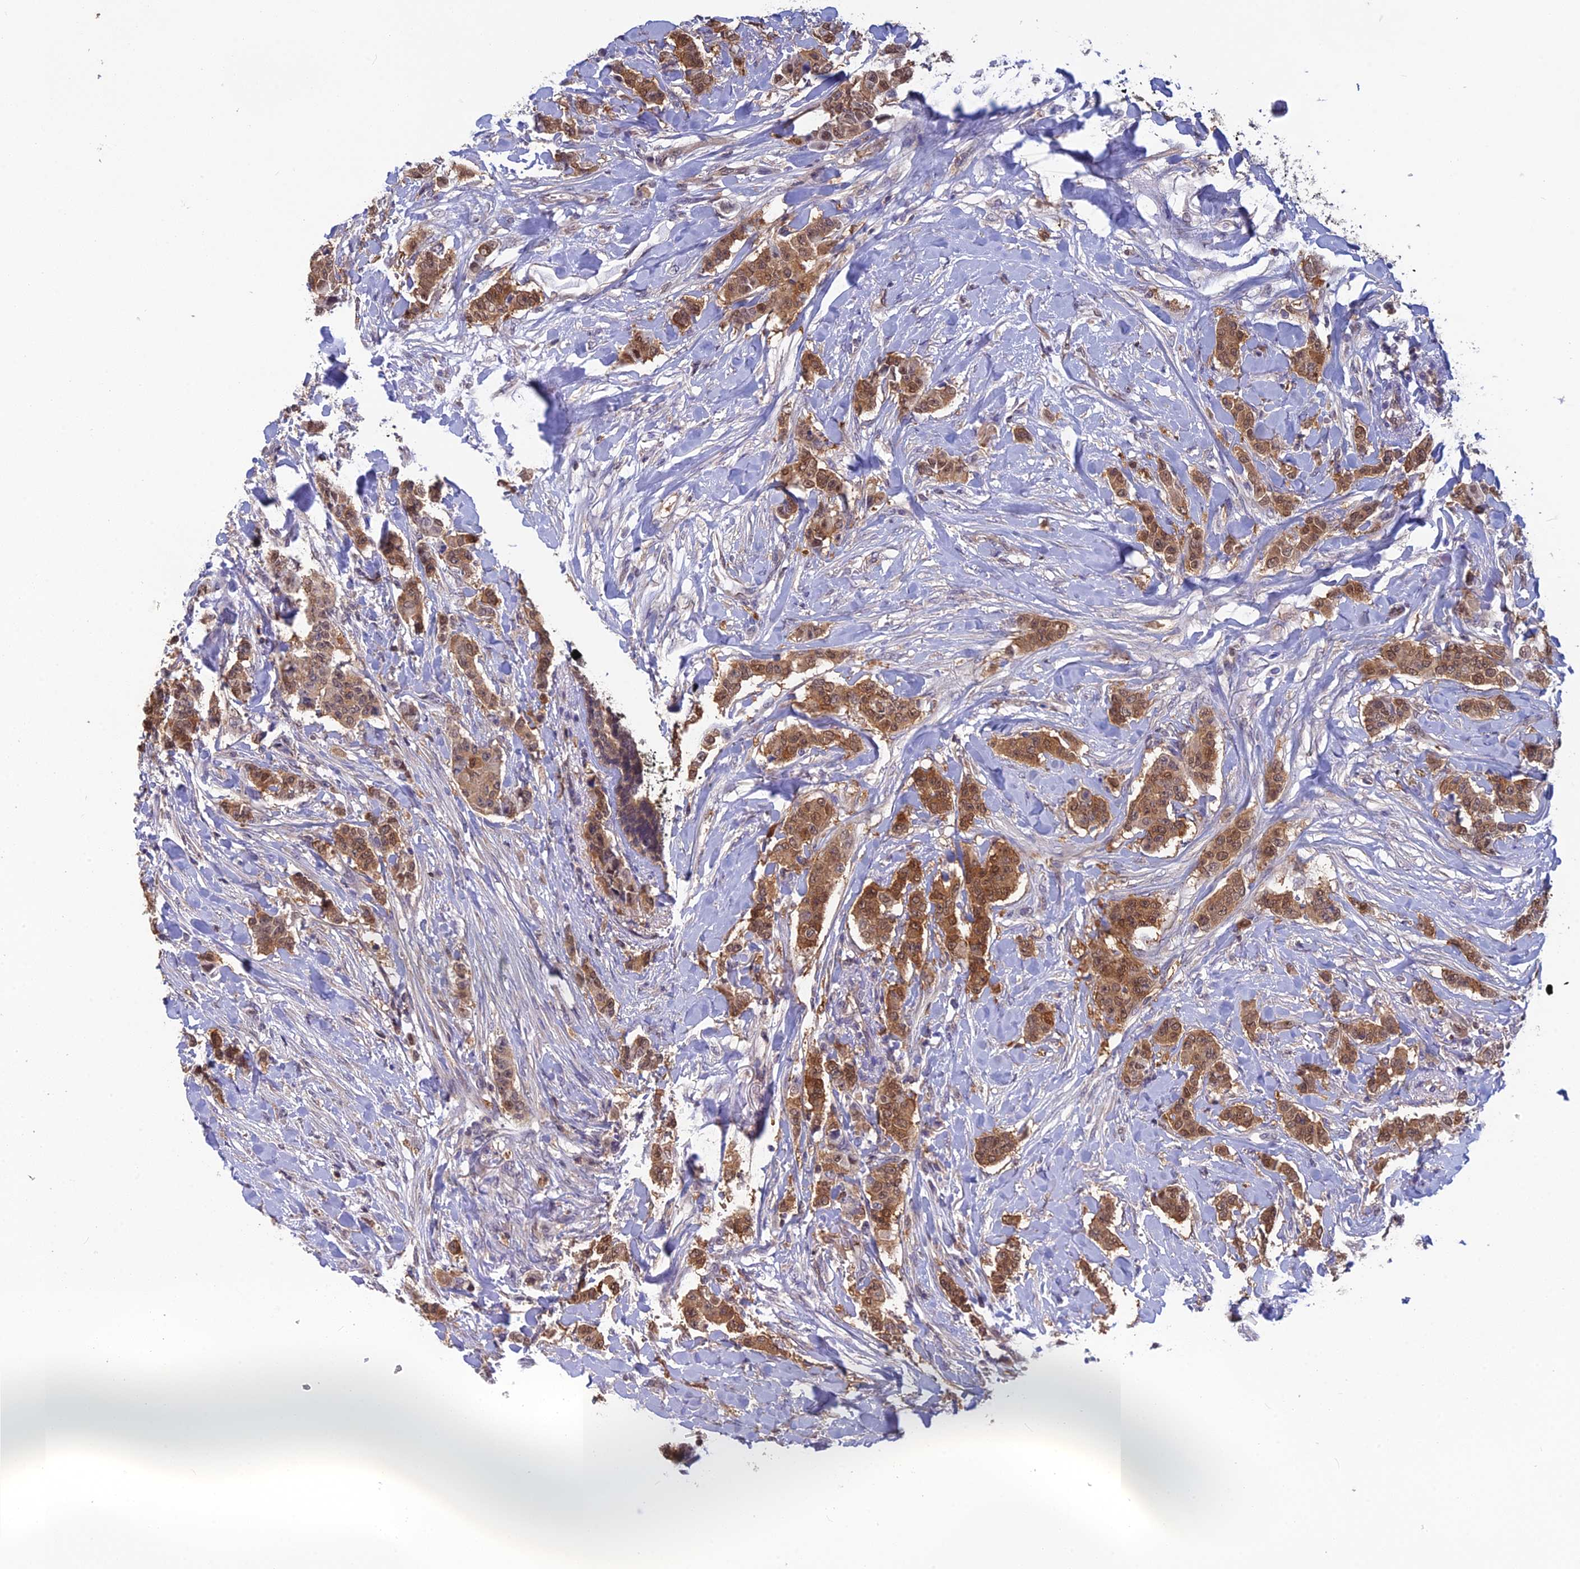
{"staining": {"intensity": "moderate", "quantity": ">75%", "location": "cytoplasmic/membranous,nuclear"}, "tissue": "breast cancer", "cell_type": "Tumor cells", "image_type": "cancer", "snomed": [{"axis": "morphology", "description": "Duct carcinoma"}, {"axis": "topography", "description": "Breast"}], "caption": "Protein staining of breast cancer tissue demonstrates moderate cytoplasmic/membranous and nuclear expression in about >75% of tumor cells.", "gene": "HINT1", "patient": {"sex": "female", "age": 40}}